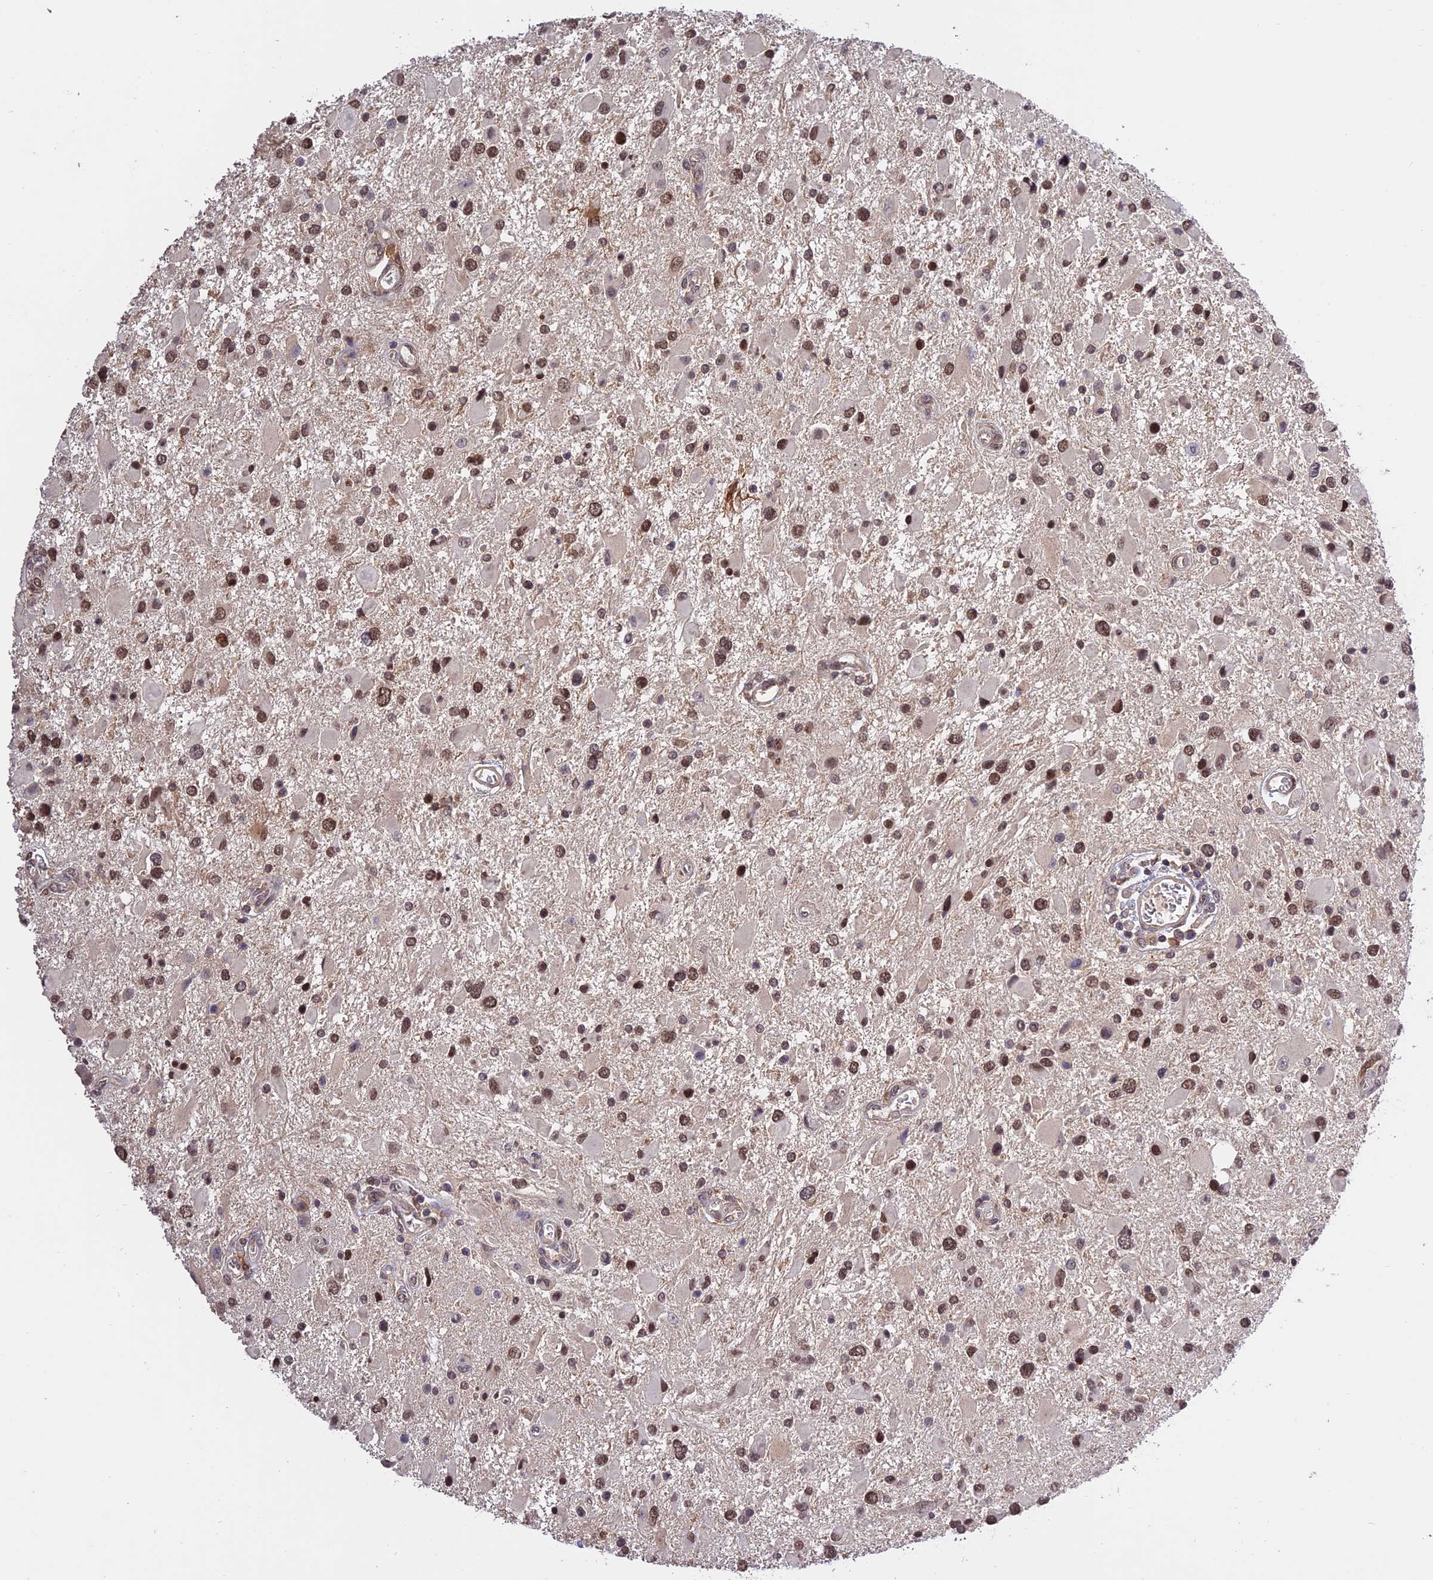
{"staining": {"intensity": "moderate", "quantity": ">75%", "location": "nuclear"}, "tissue": "glioma", "cell_type": "Tumor cells", "image_type": "cancer", "snomed": [{"axis": "morphology", "description": "Glioma, malignant, High grade"}, {"axis": "topography", "description": "Brain"}], "caption": "Moderate nuclear expression for a protein is identified in approximately >75% of tumor cells of malignant glioma (high-grade) using IHC.", "gene": "MNS1", "patient": {"sex": "male", "age": 53}}